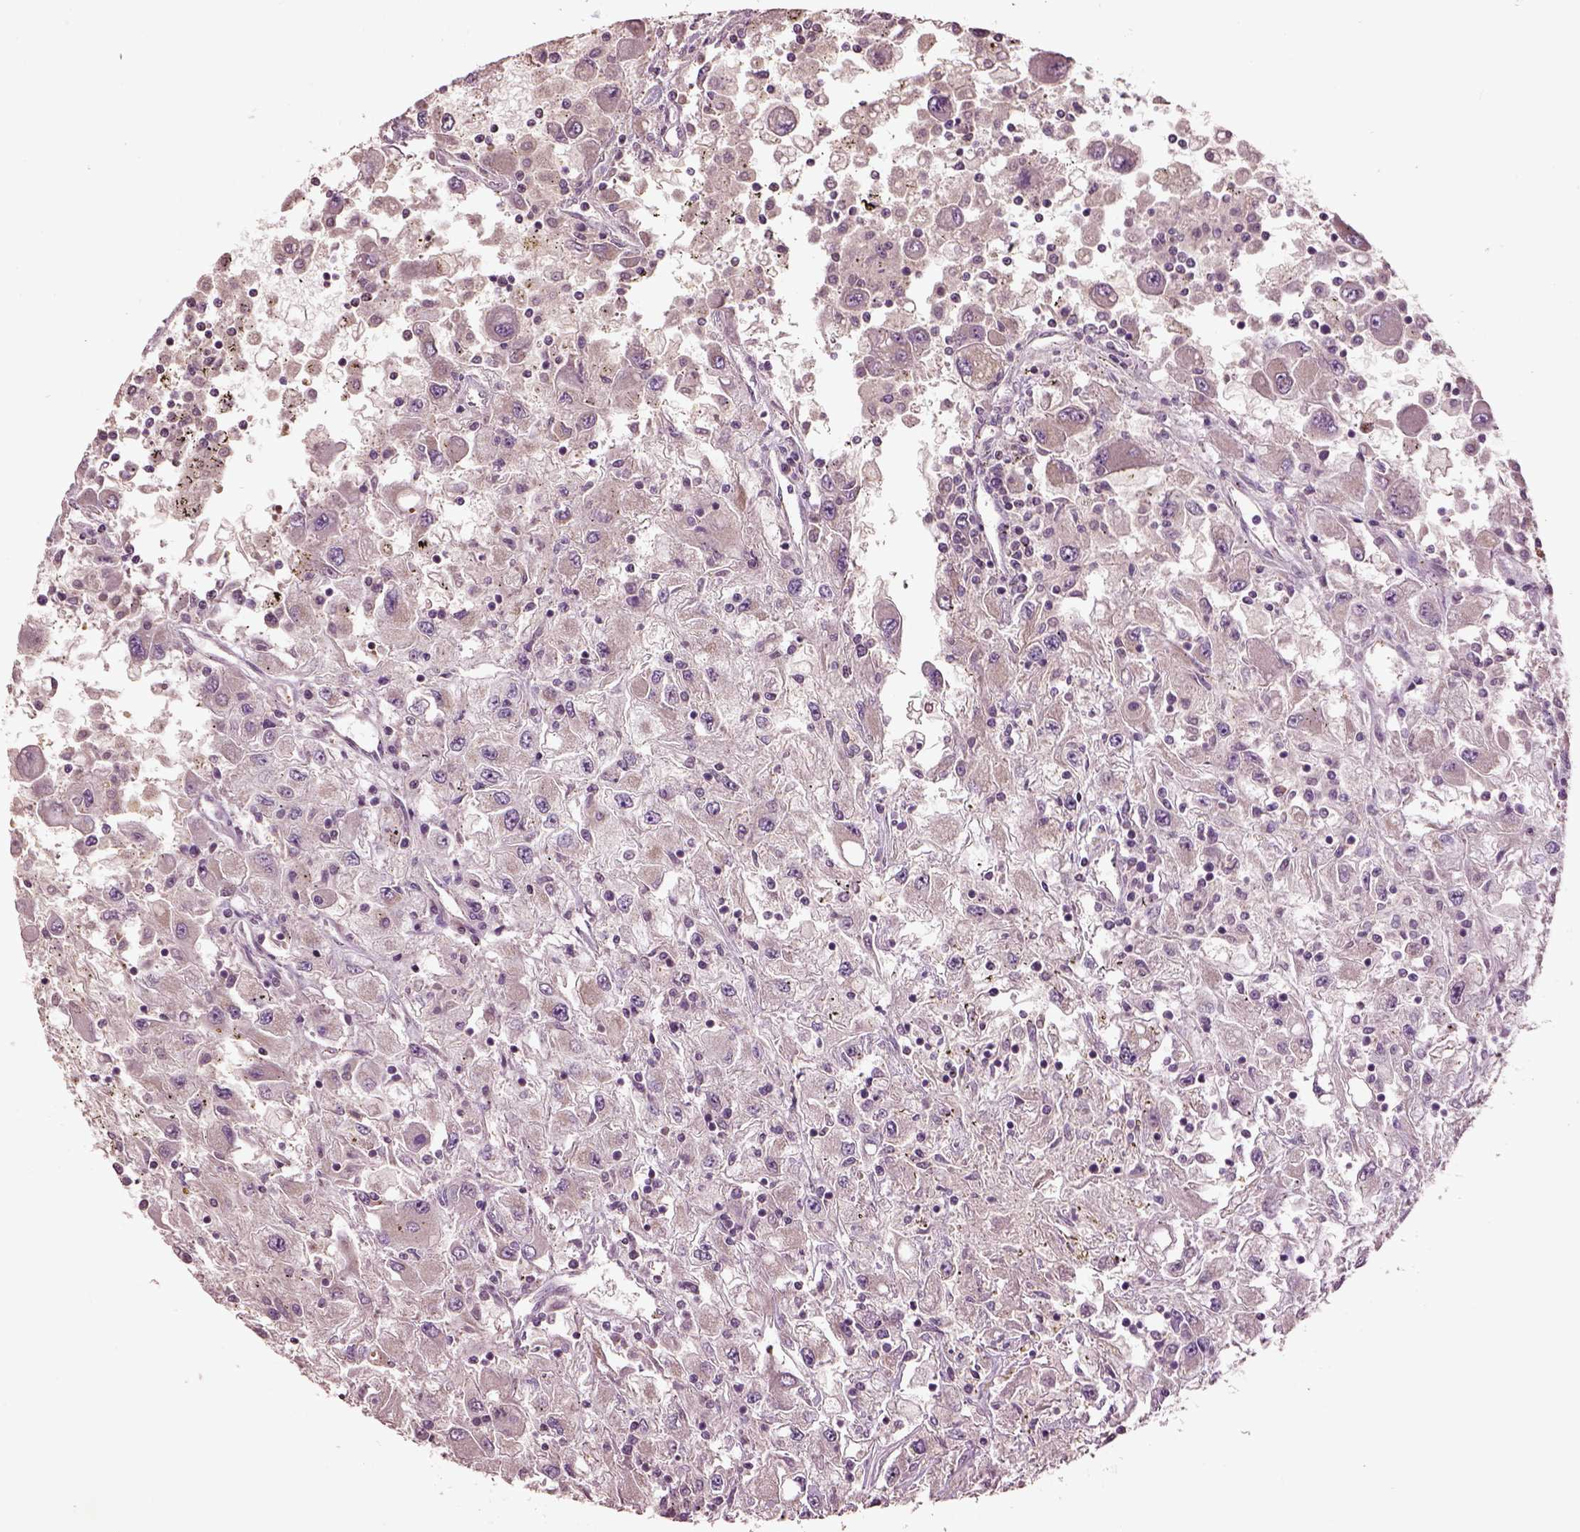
{"staining": {"intensity": "negative", "quantity": "none", "location": "none"}, "tissue": "renal cancer", "cell_type": "Tumor cells", "image_type": "cancer", "snomed": [{"axis": "morphology", "description": "Adenocarcinoma, NOS"}, {"axis": "topography", "description": "Kidney"}], "caption": "A histopathology image of human adenocarcinoma (renal) is negative for staining in tumor cells.", "gene": "MTHFS", "patient": {"sex": "female", "age": 67}}